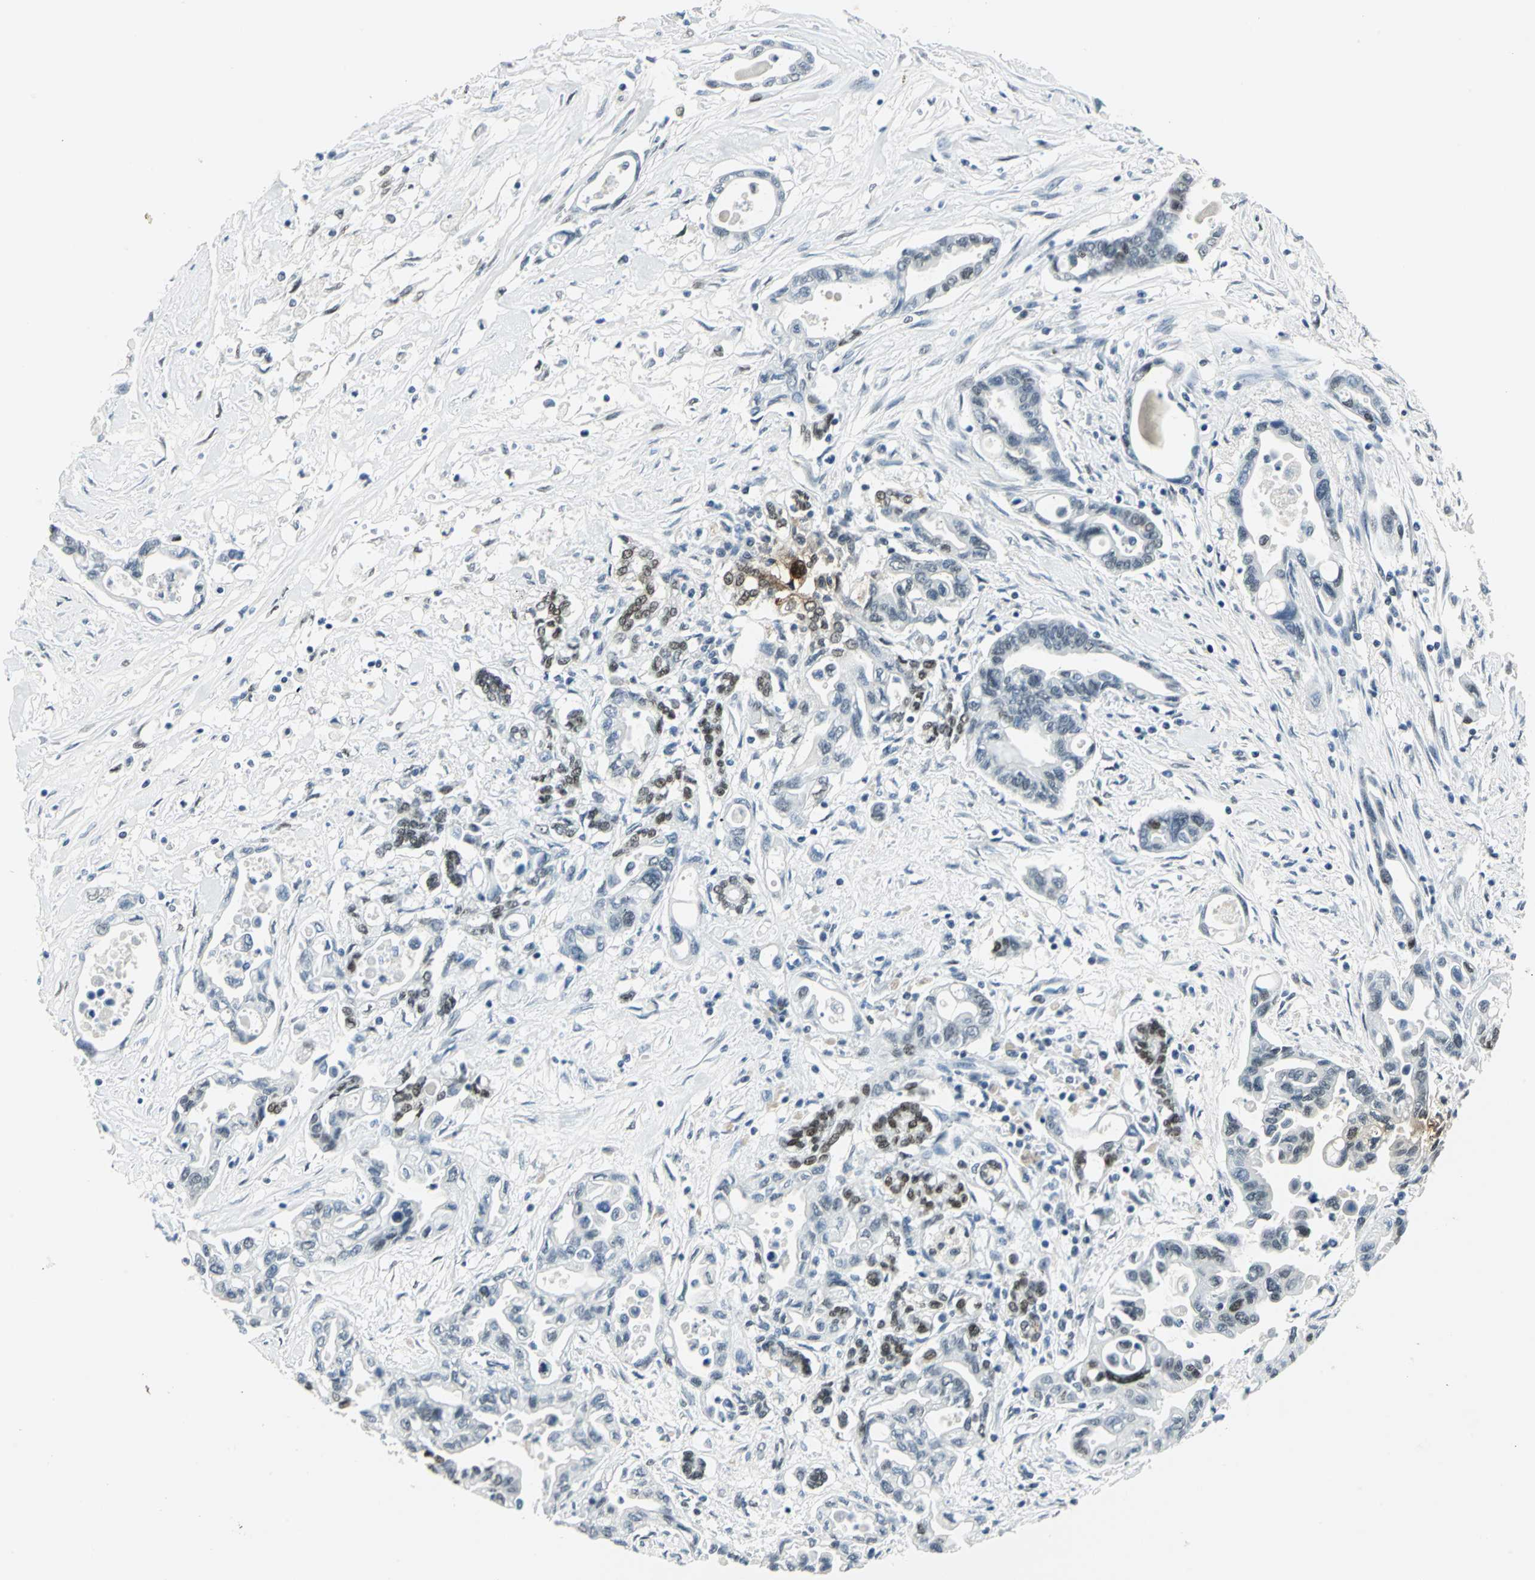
{"staining": {"intensity": "moderate", "quantity": "<25%", "location": "nuclear"}, "tissue": "pancreatic cancer", "cell_type": "Tumor cells", "image_type": "cancer", "snomed": [{"axis": "morphology", "description": "Adenocarcinoma, NOS"}, {"axis": "topography", "description": "Pancreas"}], "caption": "This histopathology image exhibits immunohistochemistry (IHC) staining of human pancreatic cancer (adenocarcinoma), with low moderate nuclear expression in about <25% of tumor cells.", "gene": "MEIS2", "patient": {"sex": "female", "age": 57}}